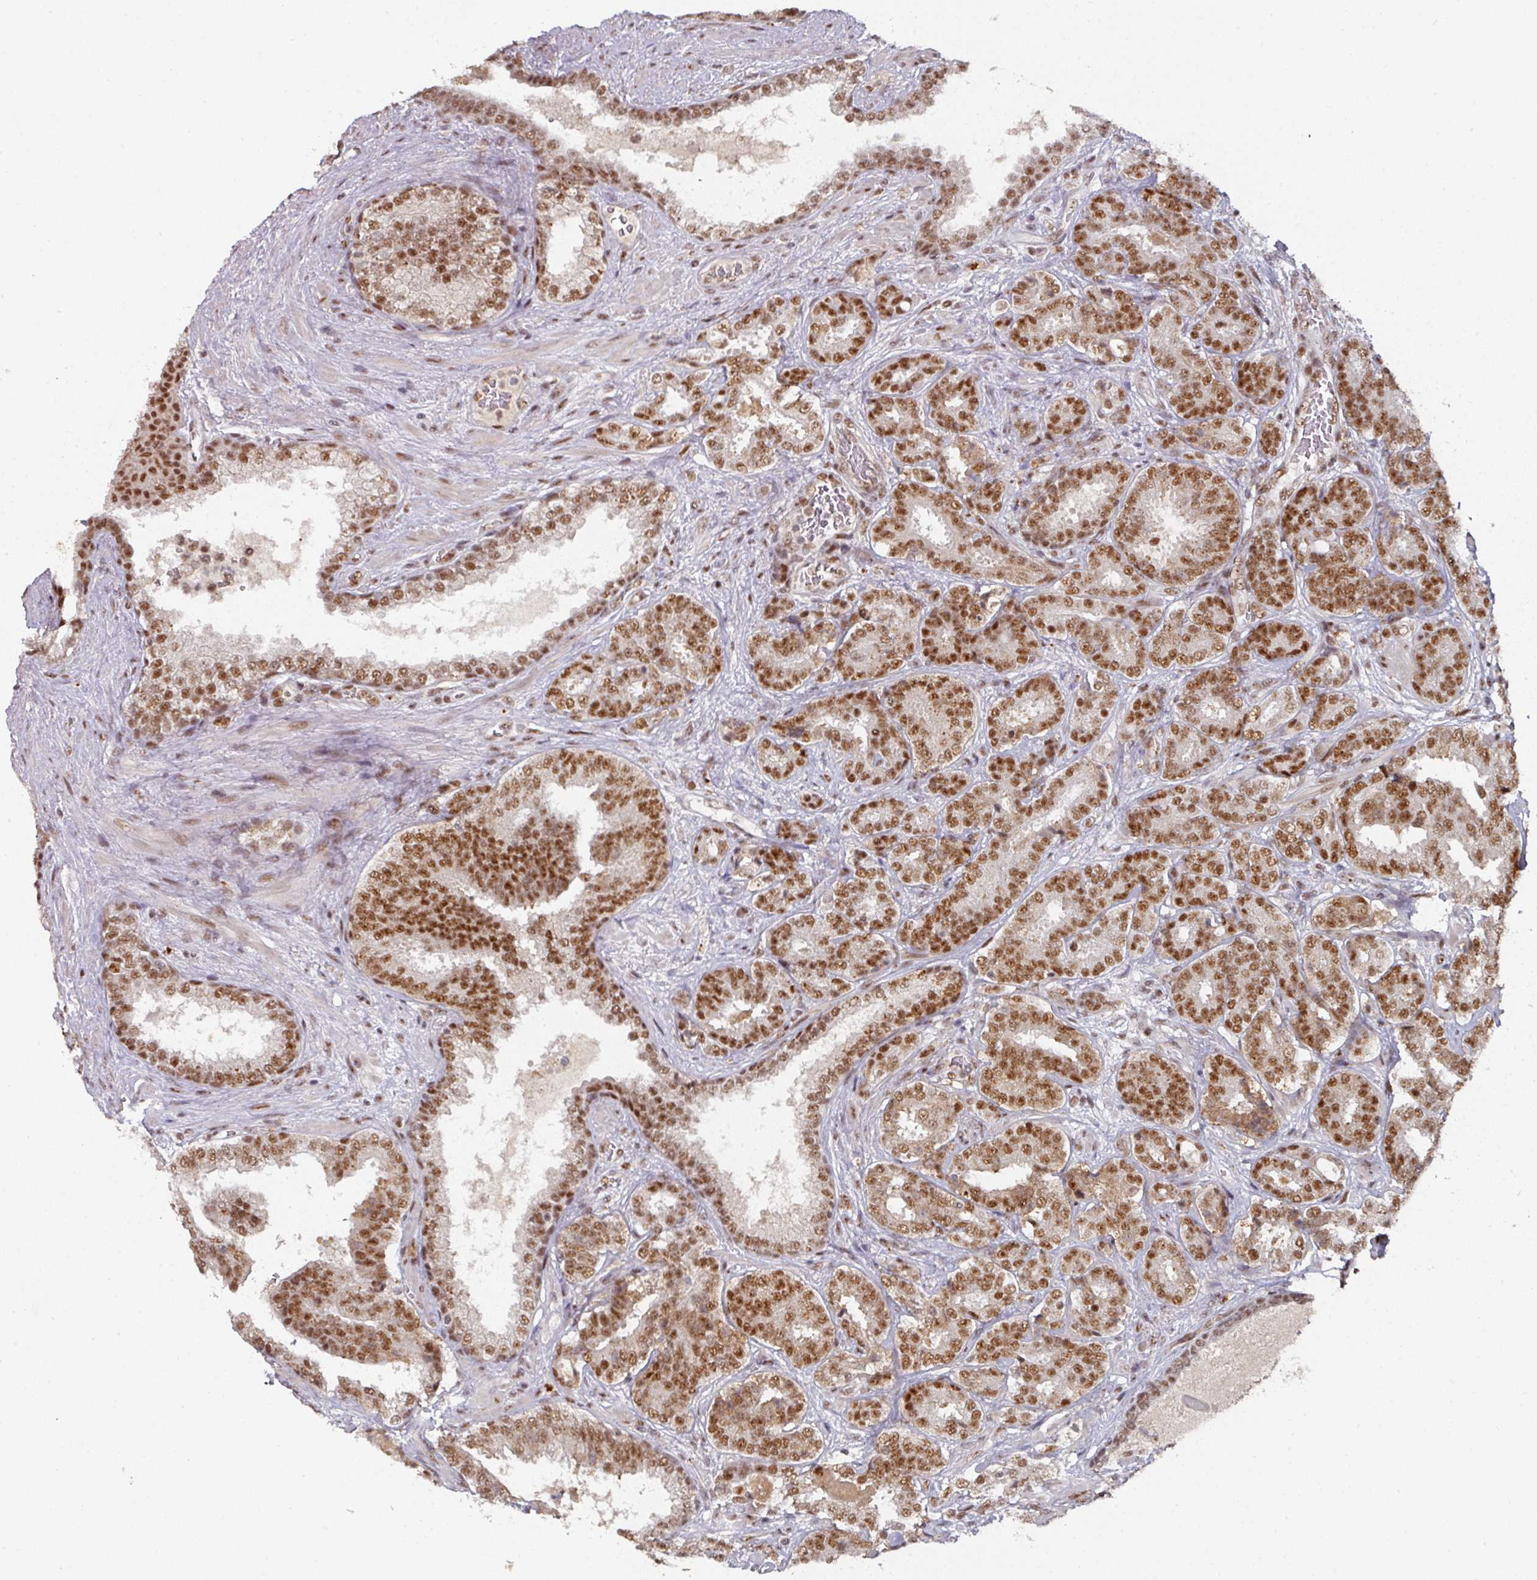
{"staining": {"intensity": "strong", "quantity": ">75%", "location": "nuclear"}, "tissue": "prostate cancer", "cell_type": "Tumor cells", "image_type": "cancer", "snomed": [{"axis": "morphology", "description": "Adenocarcinoma, High grade"}, {"axis": "topography", "description": "Prostate"}], "caption": "Immunohistochemistry photomicrograph of human adenocarcinoma (high-grade) (prostate) stained for a protein (brown), which displays high levels of strong nuclear positivity in about >75% of tumor cells.", "gene": "MEPCE", "patient": {"sex": "male", "age": 65}}